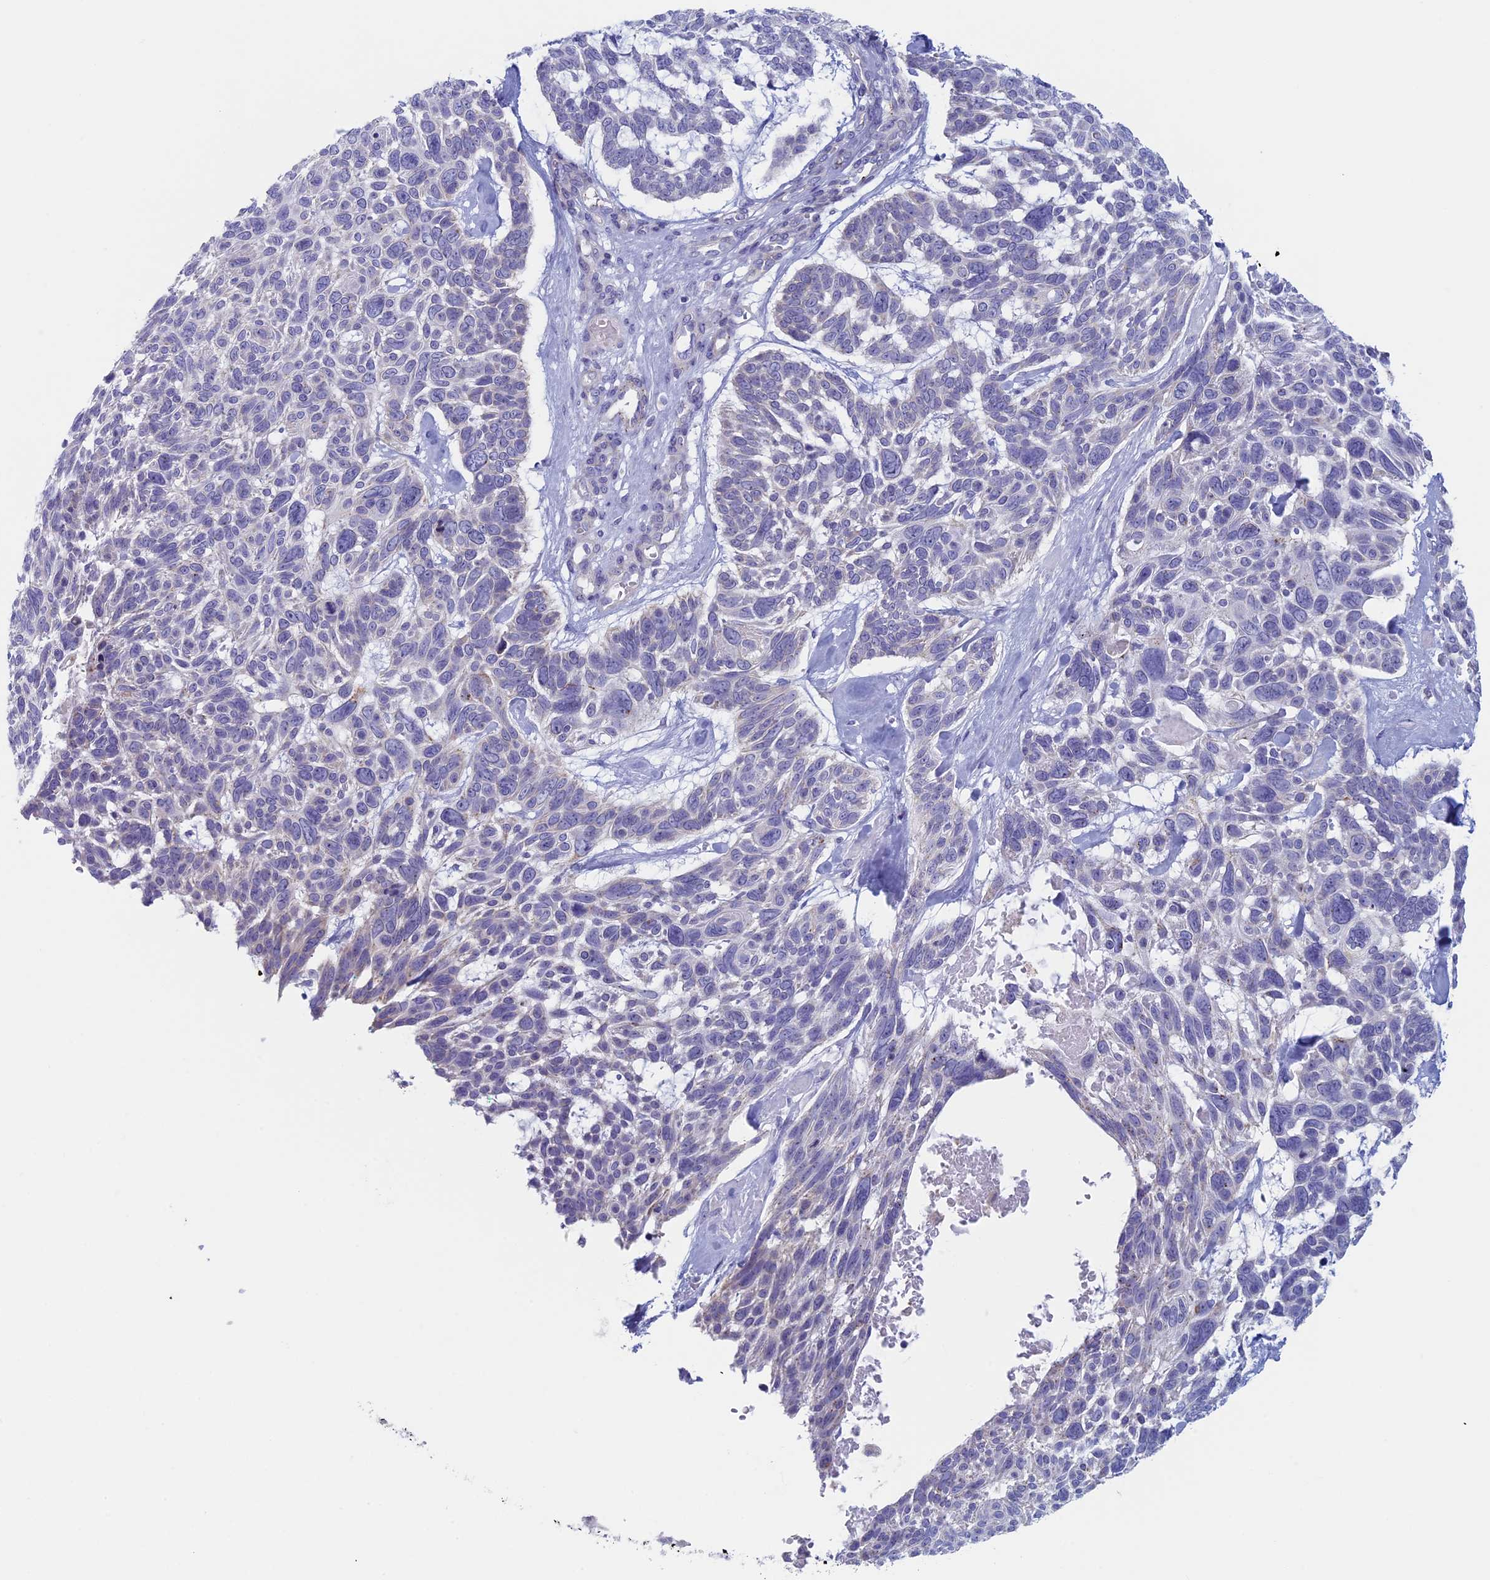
{"staining": {"intensity": "negative", "quantity": "none", "location": "none"}, "tissue": "skin cancer", "cell_type": "Tumor cells", "image_type": "cancer", "snomed": [{"axis": "morphology", "description": "Basal cell carcinoma"}, {"axis": "topography", "description": "Skin"}], "caption": "Immunohistochemistry micrograph of basal cell carcinoma (skin) stained for a protein (brown), which demonstrates no positivity in tumor cells.", "gene": "MAGEB6", "patient": {"sex": "male", "age": 88}}